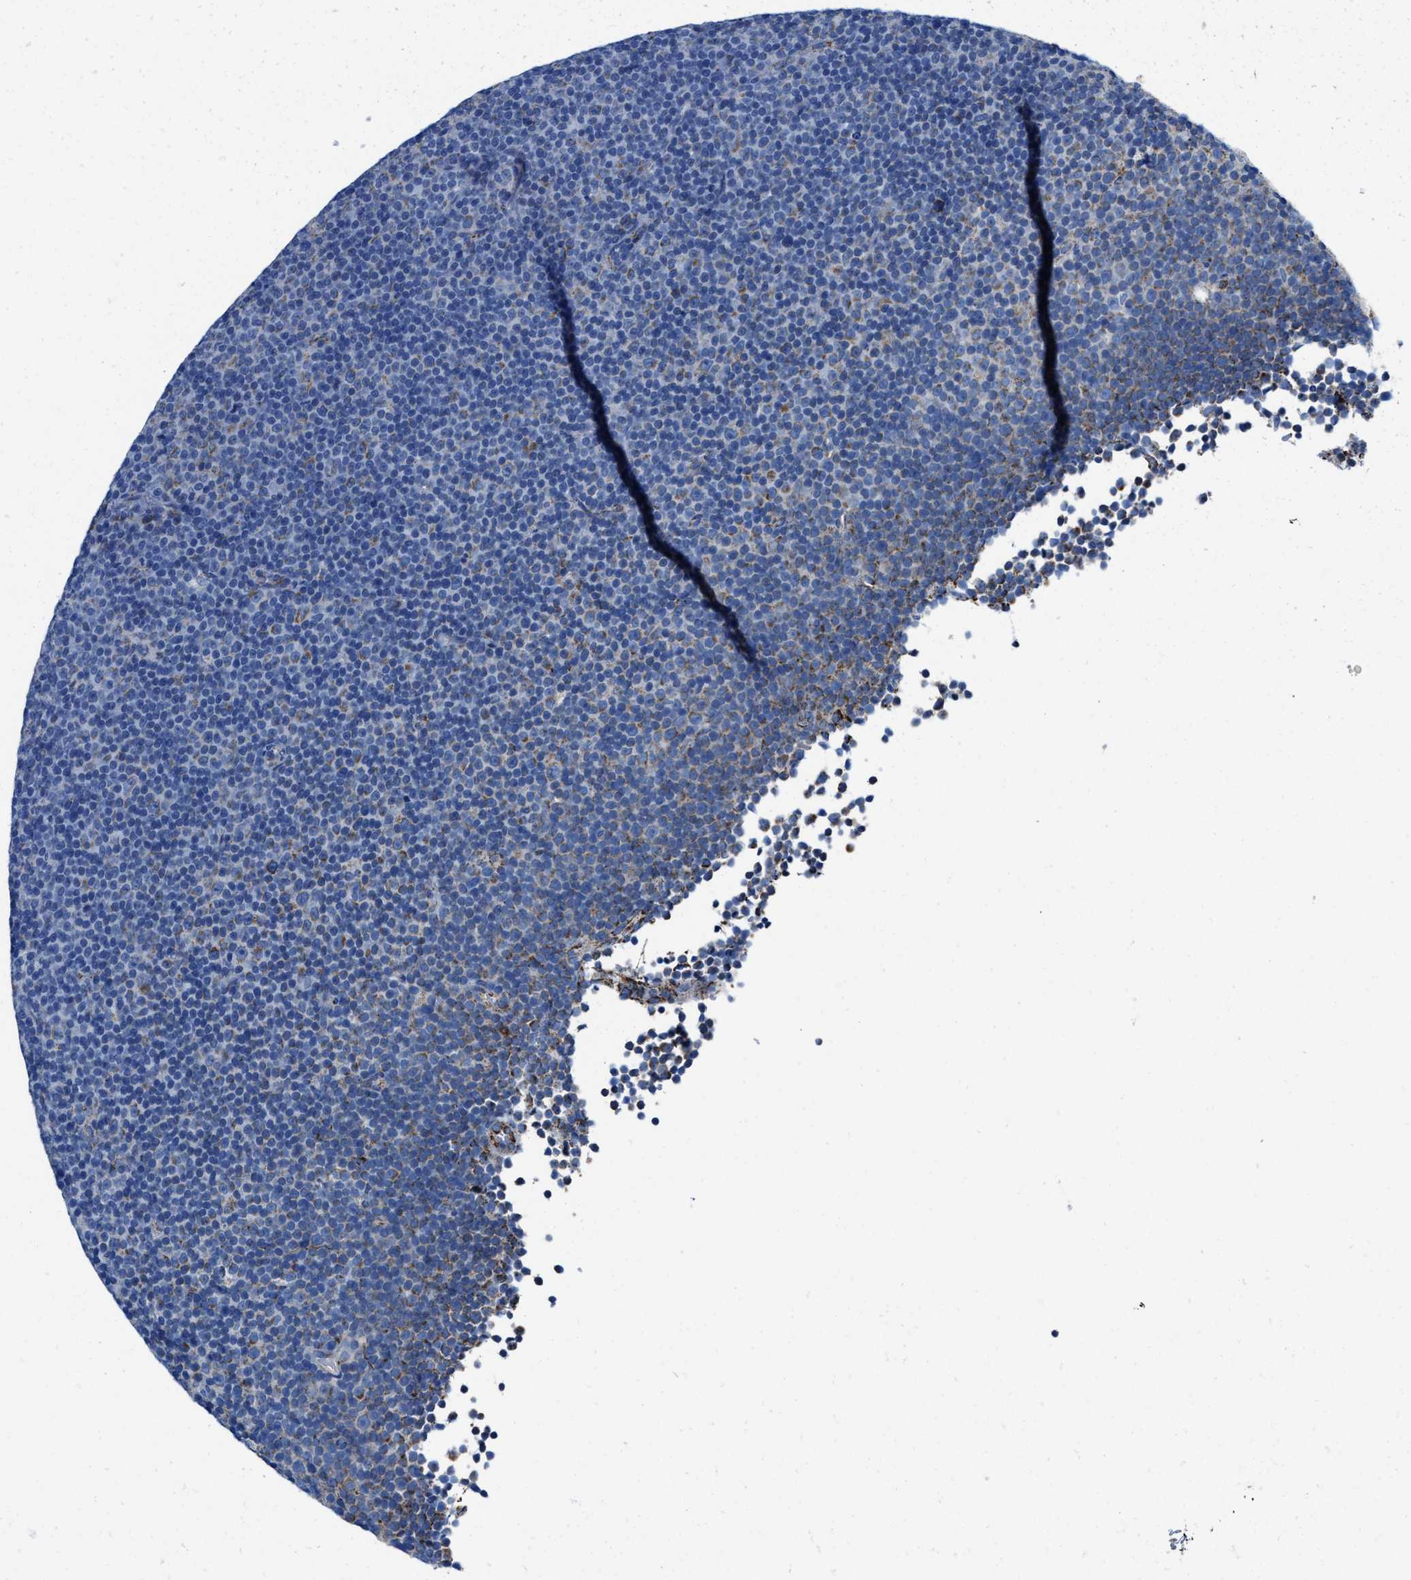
{"staining": {"intensity": "moderate", "quantity": "<25%", "location": "cytoplasmic/membranous"}, "tissue": "lymphoma", "cell_type": "Tumor cells", "image_type": "cancer", "snomed": [{"axis": "morphology", "description": "Malignant lymphoma, non-Hodgkin's type, Low grade"}, {"axis": "topography", "description": "Lymph node"}], "caption": "Lymphoma tissue displays moderate cytoplasmic/membranous staining in approximately <25% of tumor cells (DAB IHC with brightfield microscopy, high magnification).", "gene": "ALDH1B1", "patient": {"sex": "female", "age": 67}}